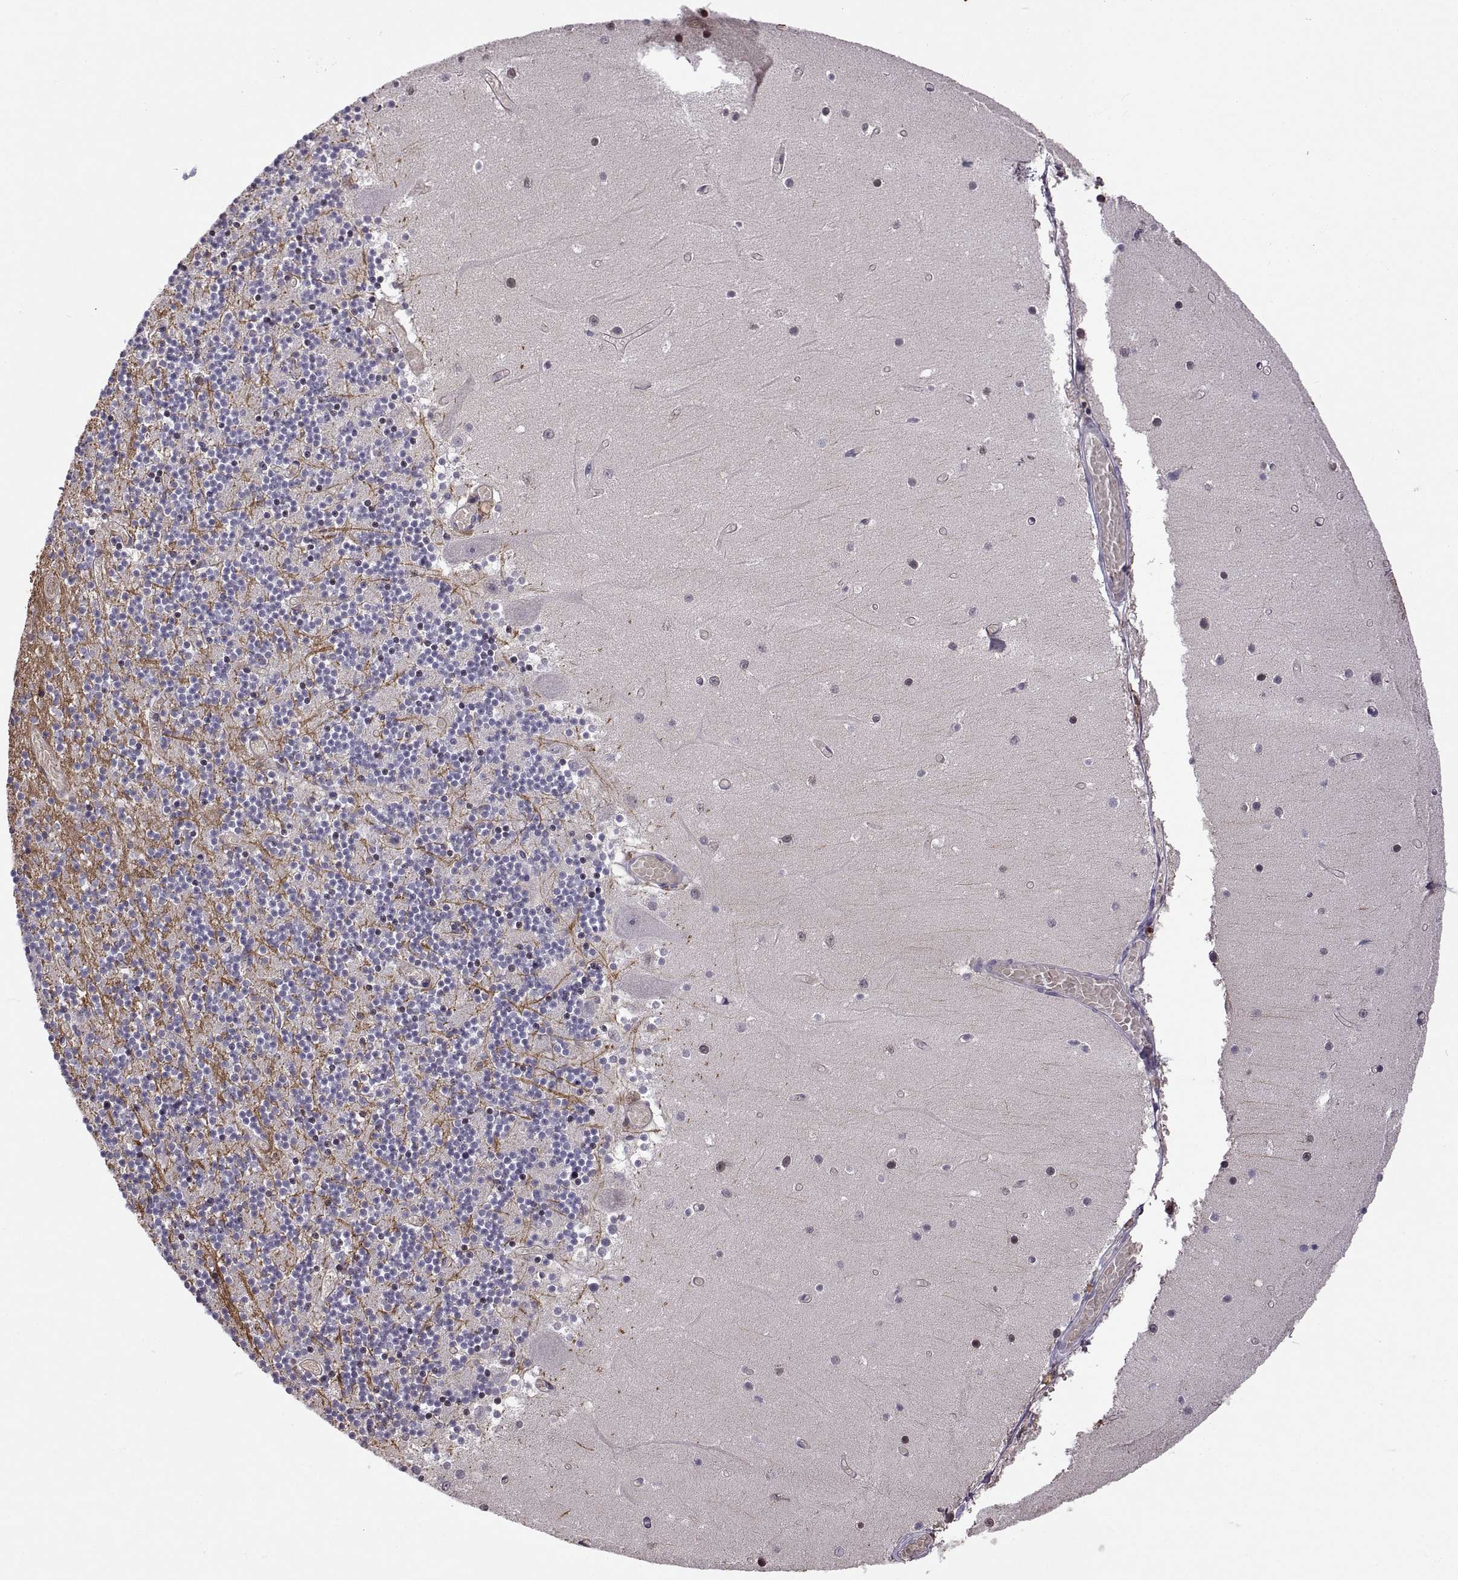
{"staining": {"intensity": "negative", "quantity": "none", "location": "none"}, "tissue": "cerebellum", "cell_type": "Cells in granular layer", "image_type": "normal", "snomed": [{"axis": "morphology", "description": "Normal tissue, NOS"}, {"axis": "topography", "description": "Cerebellum"}], "caption": "This histopathology image is of unremarkable cerebellum stained with immunohistochemistry to label a protein in brown with the nuclei are counter-stained blue. There is no positivity in cells in granular layer. (Stains: DAB (3,3'-diaminobenzidine) immunohistochemistry with hematoxylin counter stain, Microscopy: brightfield microscopy at high magnification).", "gene": "MEIOC", "patient": {"sex": "female", "age": 28}}